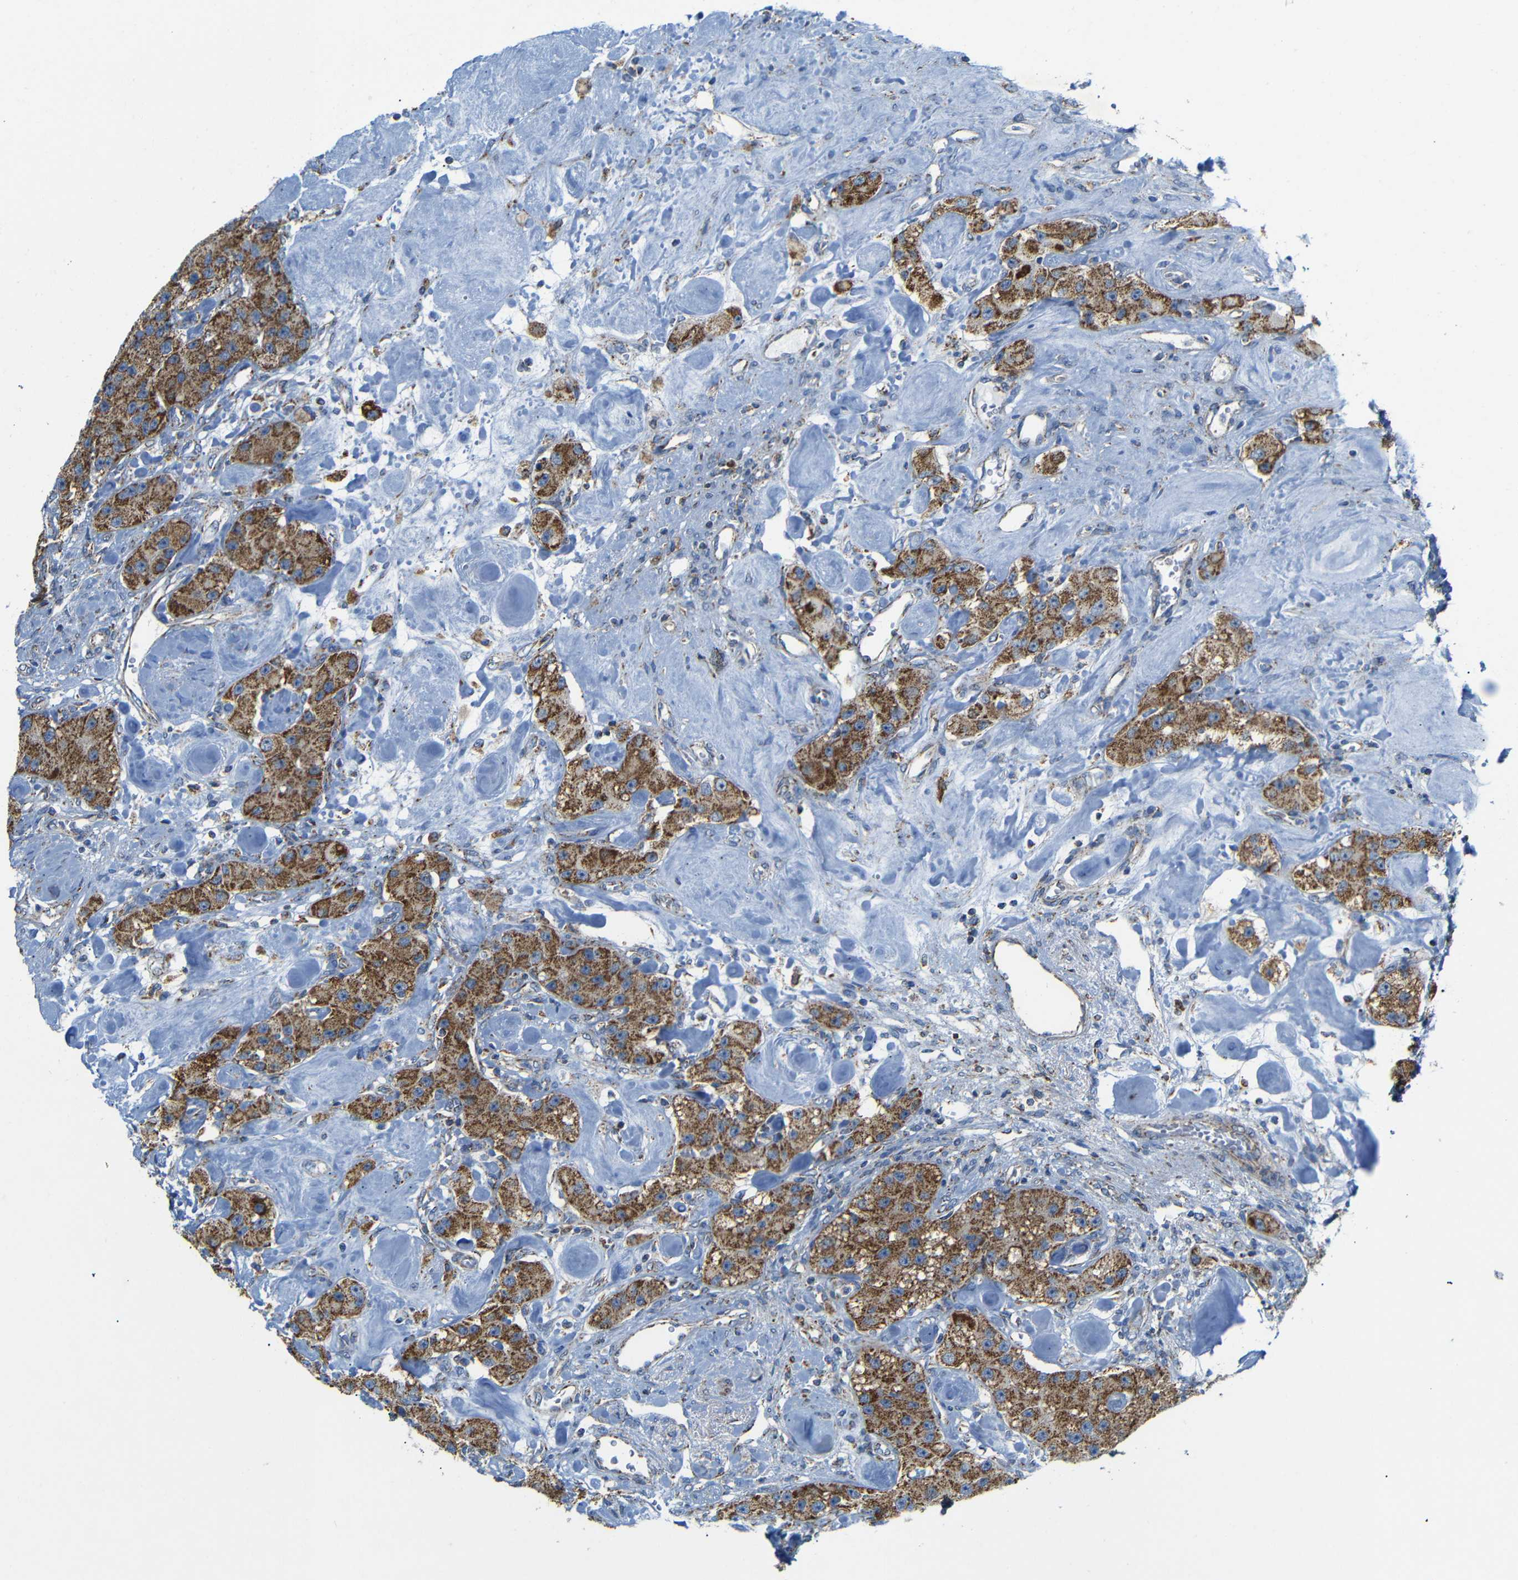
{"staining": {"intensity": "strong", "quantity": ">75%", "location": "cytoplasmic/membranous"}, "tissue": "carcinoid", "cell_type": "Tumor cells", "image_type": "cancer", "snomed": [{"axis": "morphology", "description": "Carcinoid, malignant, NOS"}, {"axis": "topography", "description": "Pancreas"}], "caption": "A histopathology image of human carcinoid stained for a protein shows strong cytoplasmic/membranous brown staining in tumor cells.", "gene": "FAM171B", "patient": {"sex": "male", "age": 41}}